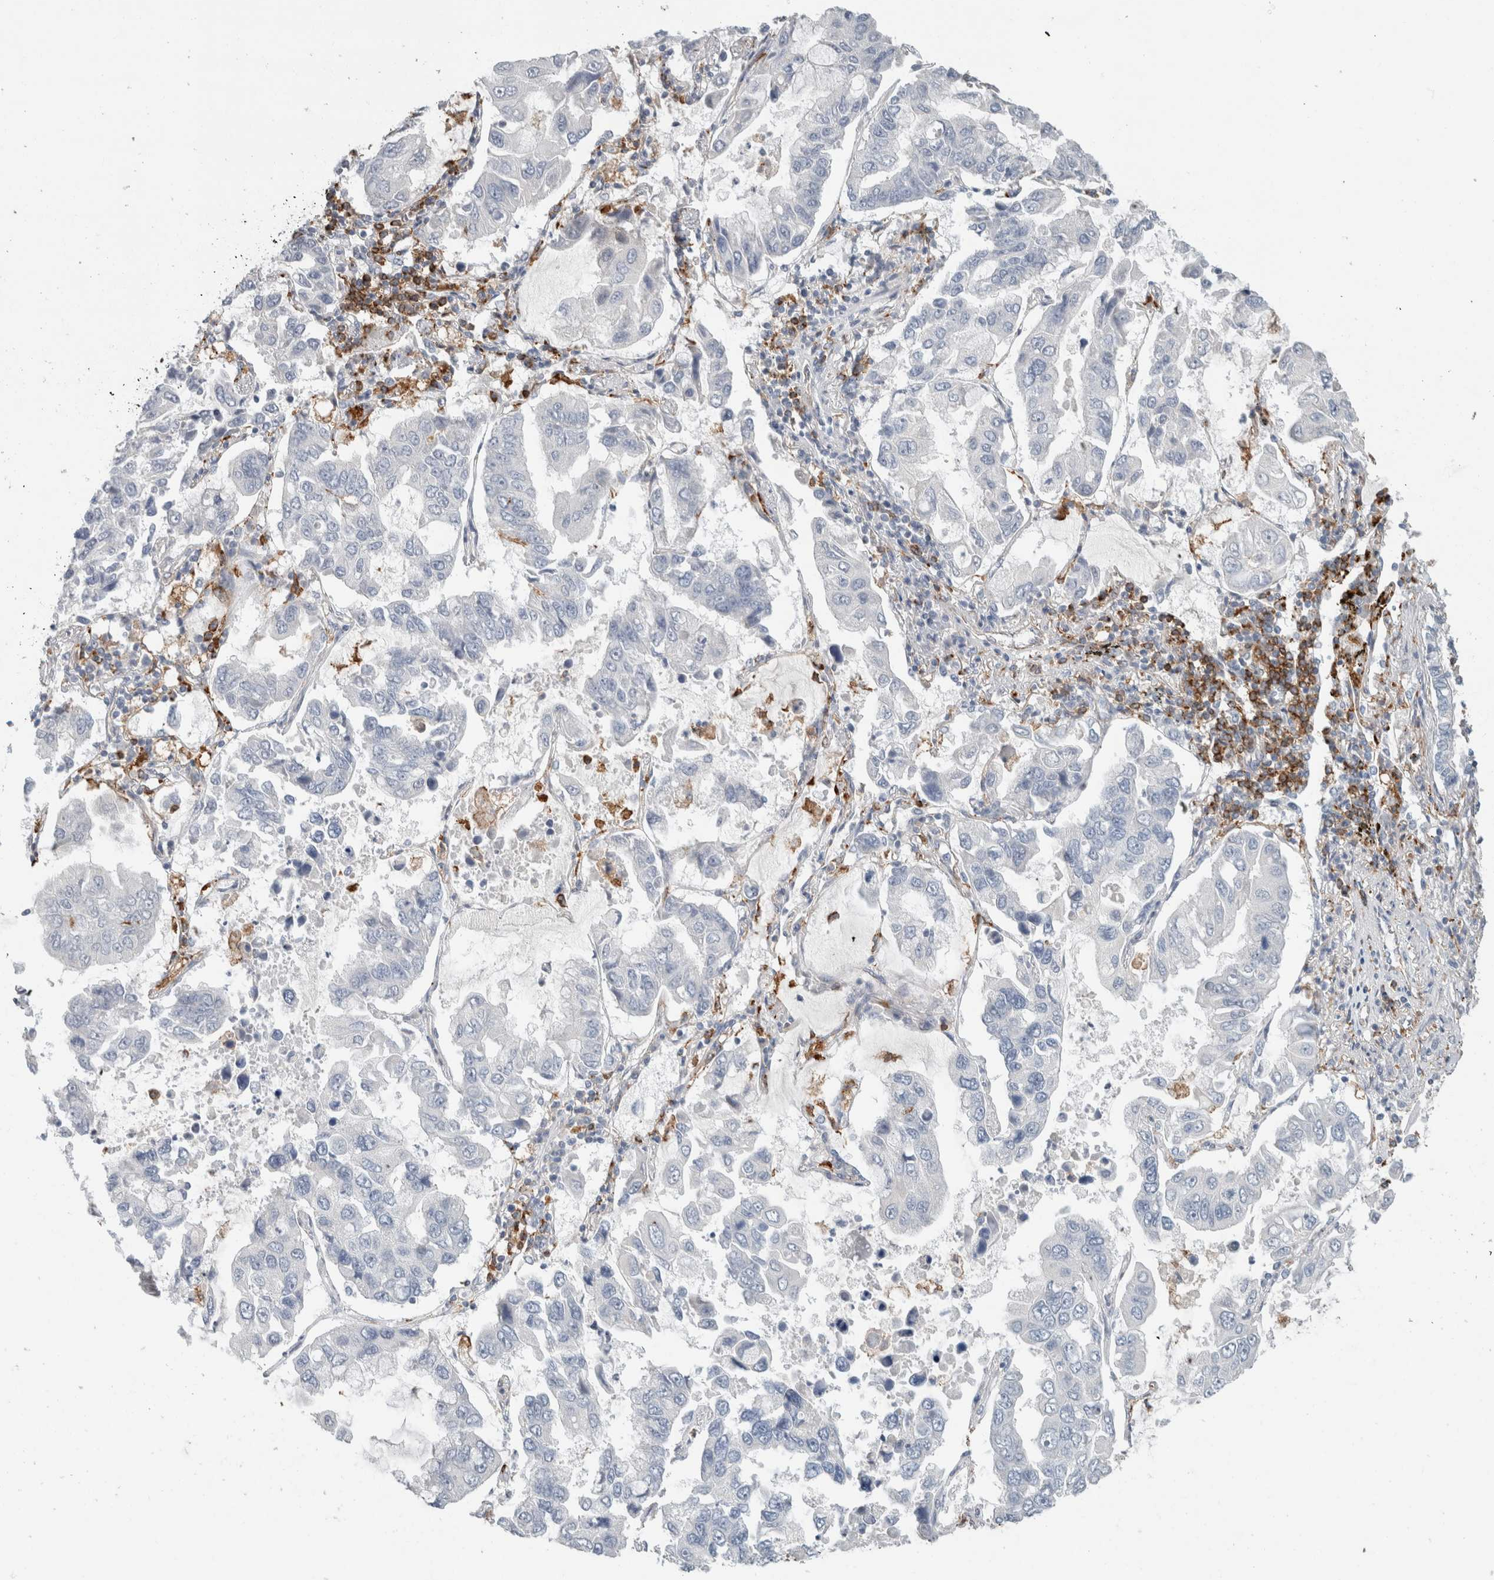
{"staining": {"intensity": "negative", "quantity": "none", "location": "none"}, "tissue": "lung cancer", "cell_type": "Tumor cells", "image_type": "cancer", "snomed": [{"axis": "morphology", "description": "Adenocarcinoma, NOS"}, {"axis": "topography", "description": "Lung"}], "caption": "This is an IHC micrograph of human lung adenocarcinoma. There is no positivity in tumor cells.", "gene": "LY86", "patient": {"sex": "male", "age": 64}}